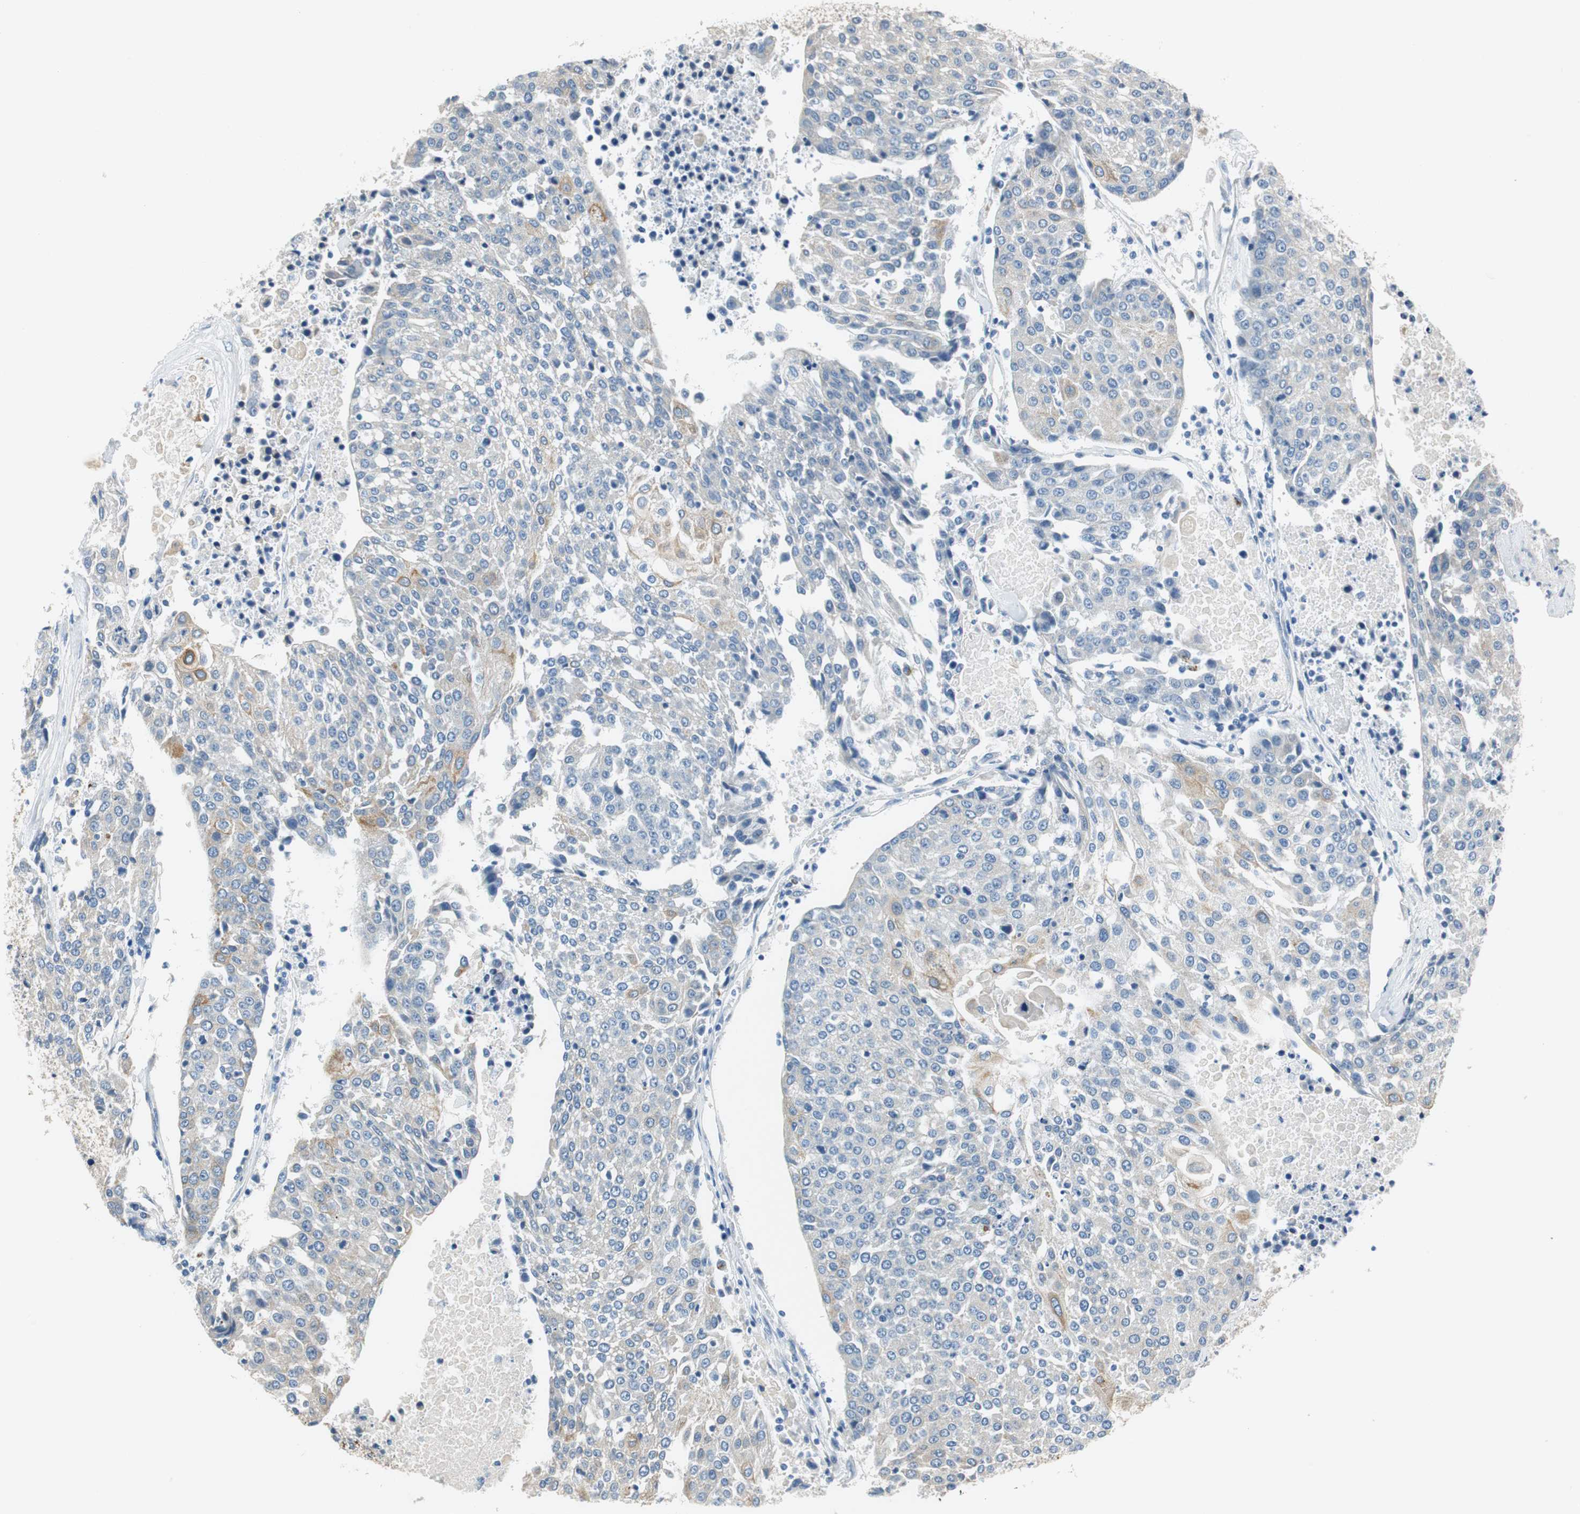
{"staining": {"intensity": "weak", "quantity": "<25%", "location": "cytoplasmic/membranous"}, "tissue": "urothelial cancer", "cell_type": "Tumor cells", "image_type": "cancer", "snomed": [{"axis": "morphology", "description": "Urothelial carcinoma, High grade"}, {"axis": "topography", "description": "Urinary bladder"}], "caption": "There is no significant expression in tumor cells of high-grade urothelial carcinoma.", "gene": "FADS2", "patient": {"sex": "female", "age": 85}}